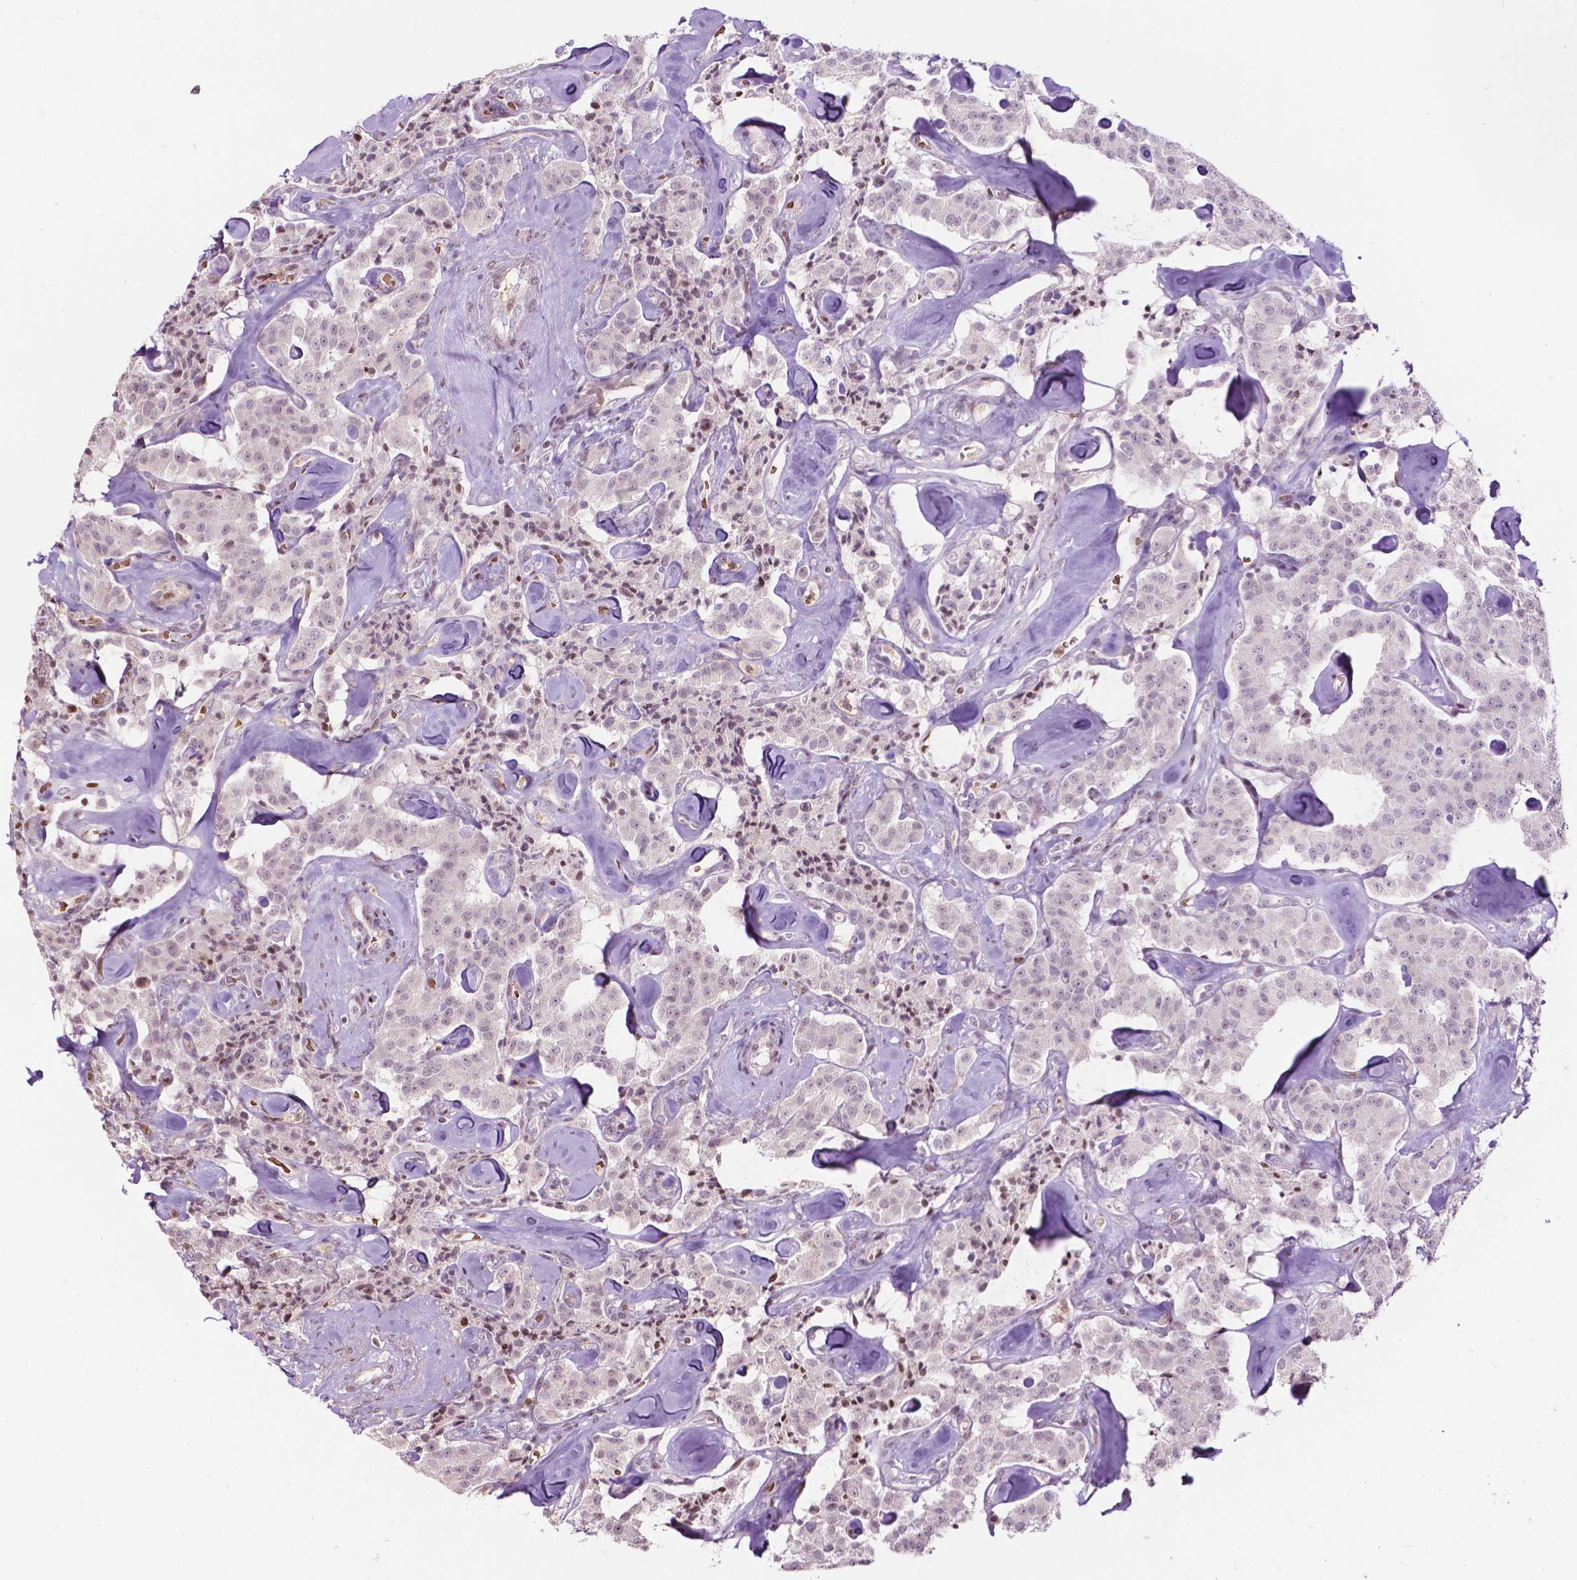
{"staining": {"intensity": "negative", "quantity": "none", "location": "none"}, "tissue": "carcinoid", "cell_type": "Tumor cells", "image_type": "cancer", "snomed": [{"axis": "morphology", "description": "Carcinoid, malignant, NOS"}, {"axis": "topography", "description": "Pancreas"}], "caption": "Immunohistochemistry image of neoplastic tissue: human carcinoid stained with DAB (3,3'-diaminobenzidine) shows no significant protein expression in tumor cells.", "gene": "PTPN18", "patient": {"sex": "male", "age": 41}}